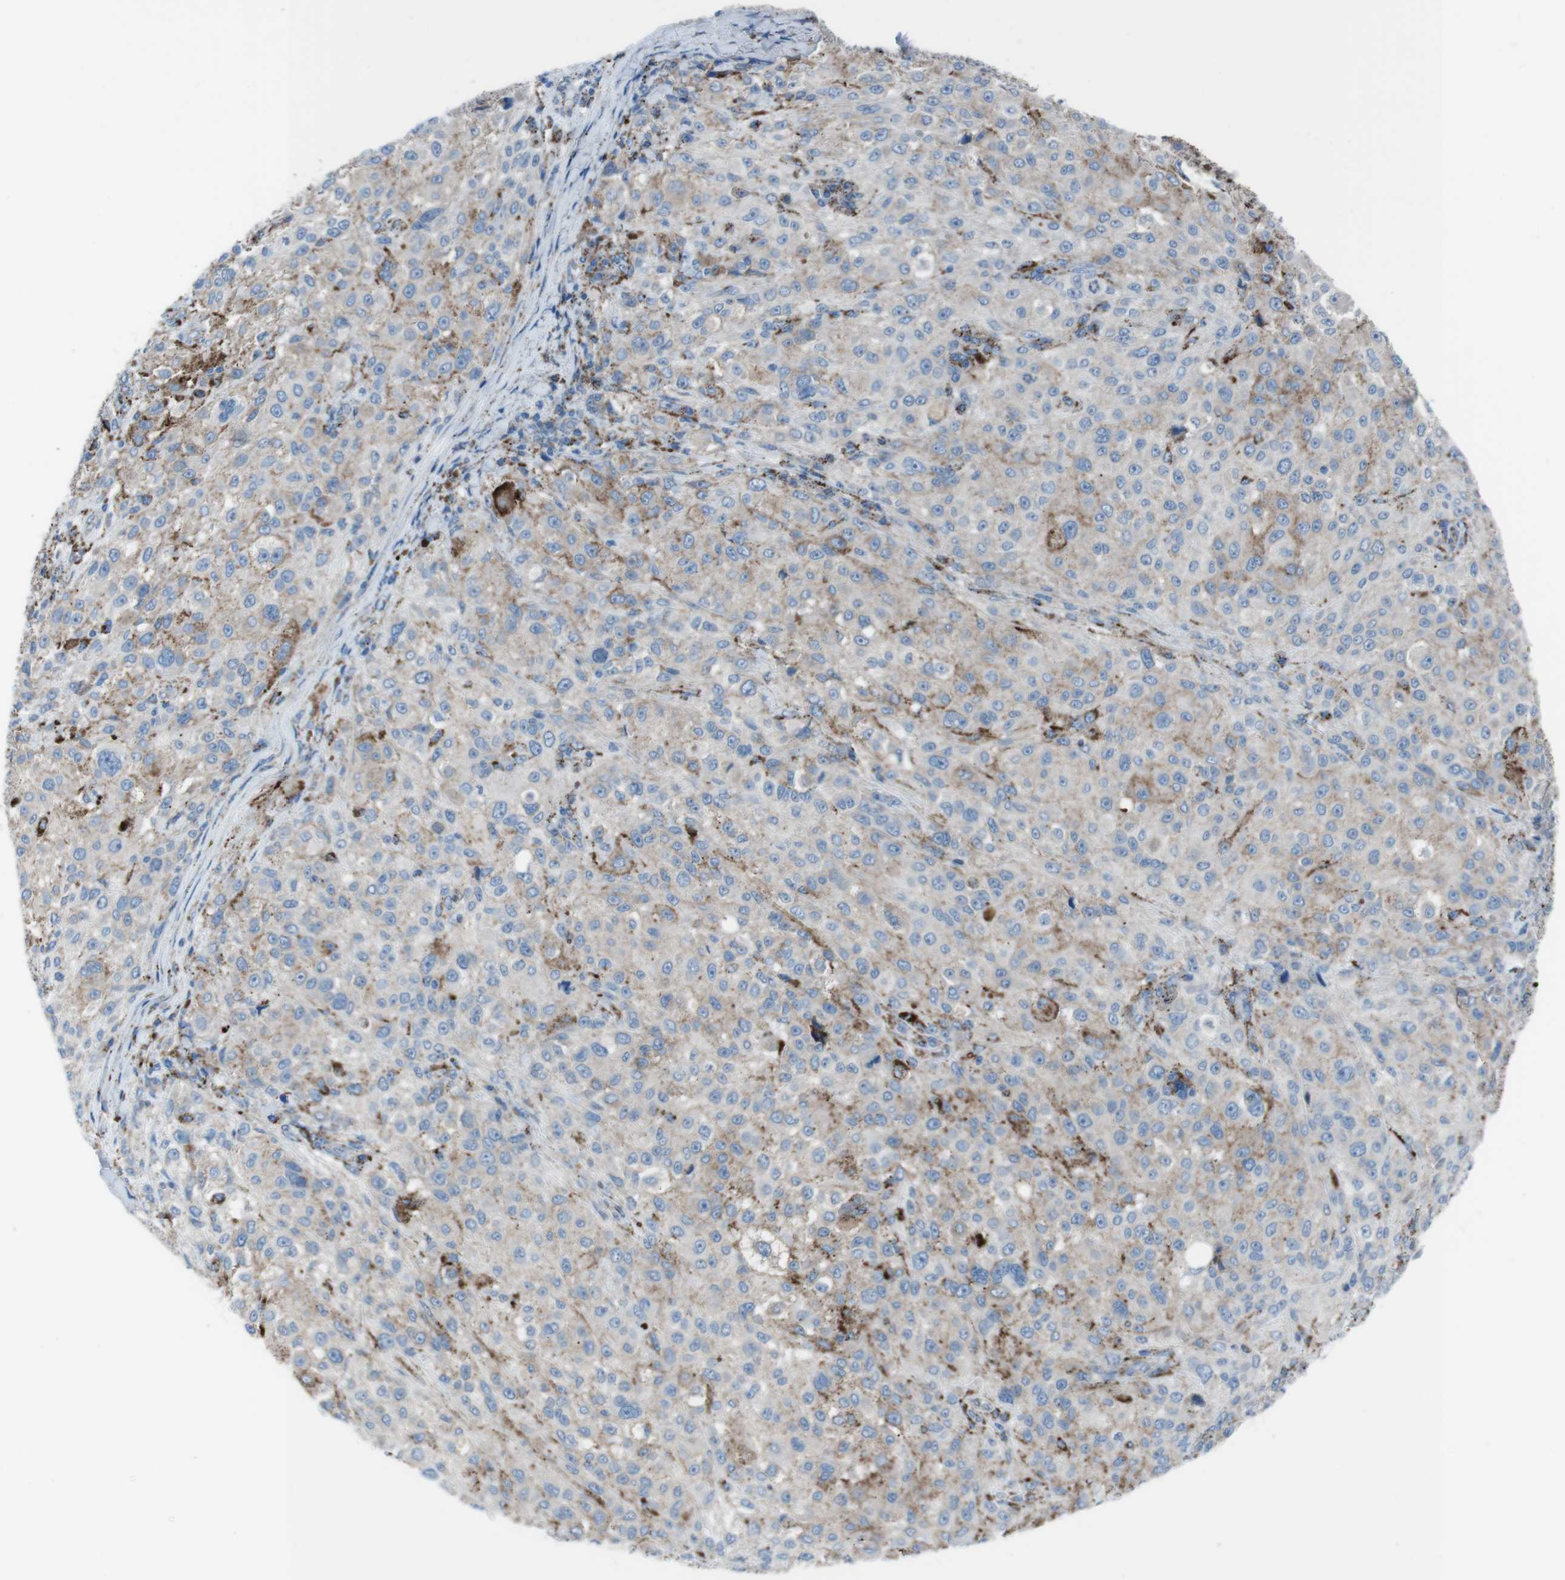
{"staining": {"intensity": "moderate", "quantity": "<25%", "location": "cytoplasmic/membranous"}, "tissue": "melanoma", "cell_type": "Tumor cells", "image_type": "cancer", "snomed": [{"axis": "morphology", "description": "Necrosis, NOS"}, {"axis": "morphology", "description": "Malignant melanoma, NOS"}, {"axis": "topography", "description": "Skin"}], "caption": "The histopathology image reveals a brown stain indicating the presence of a protein in the cytoplasmic/membranous of tumor cells in malignant melanoma.", "gene": "SCARB2", "patient": {"sex": "female", "age": 87}}